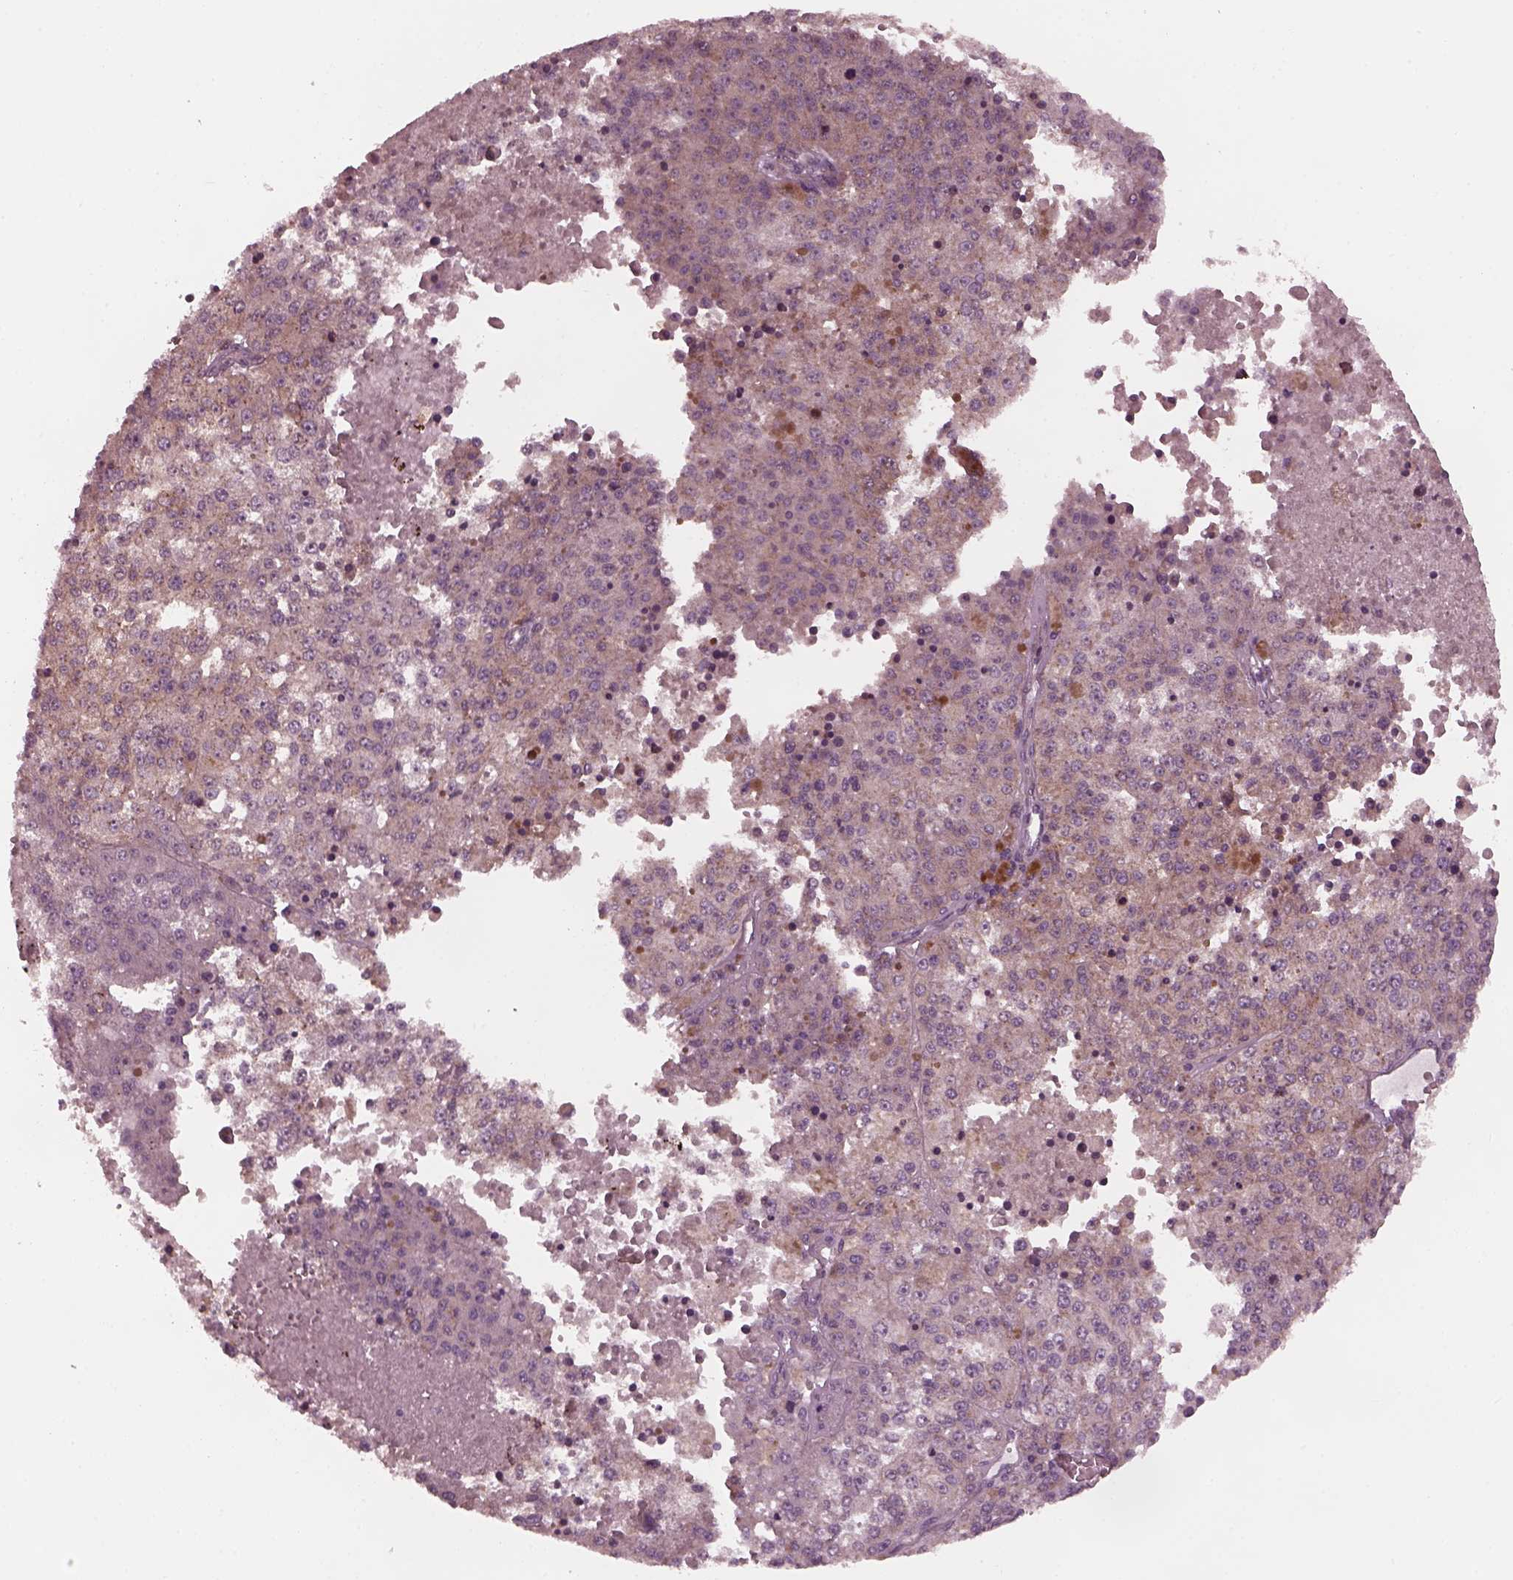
{"staining": {"intensity": "weak", "quantity": ">75%", "location": "cytoplasmic/membranous"}, "tissue": "melanoma", "cell_type": "Tumor cells", "image_type": "cancer", "snomed": [{"axis": "morphology", "description": "Malignant melanoma, Metastatic site"}, {"axis": "topography", "description": "Lymph node"}], "caption": "Protein expression analysis of melanoma reveals weak cytoplasmic/membranous positivity in about >75% of tumor cells.", "gene": "TUBG1", "patient": {"sex": "female", "age": 64}}